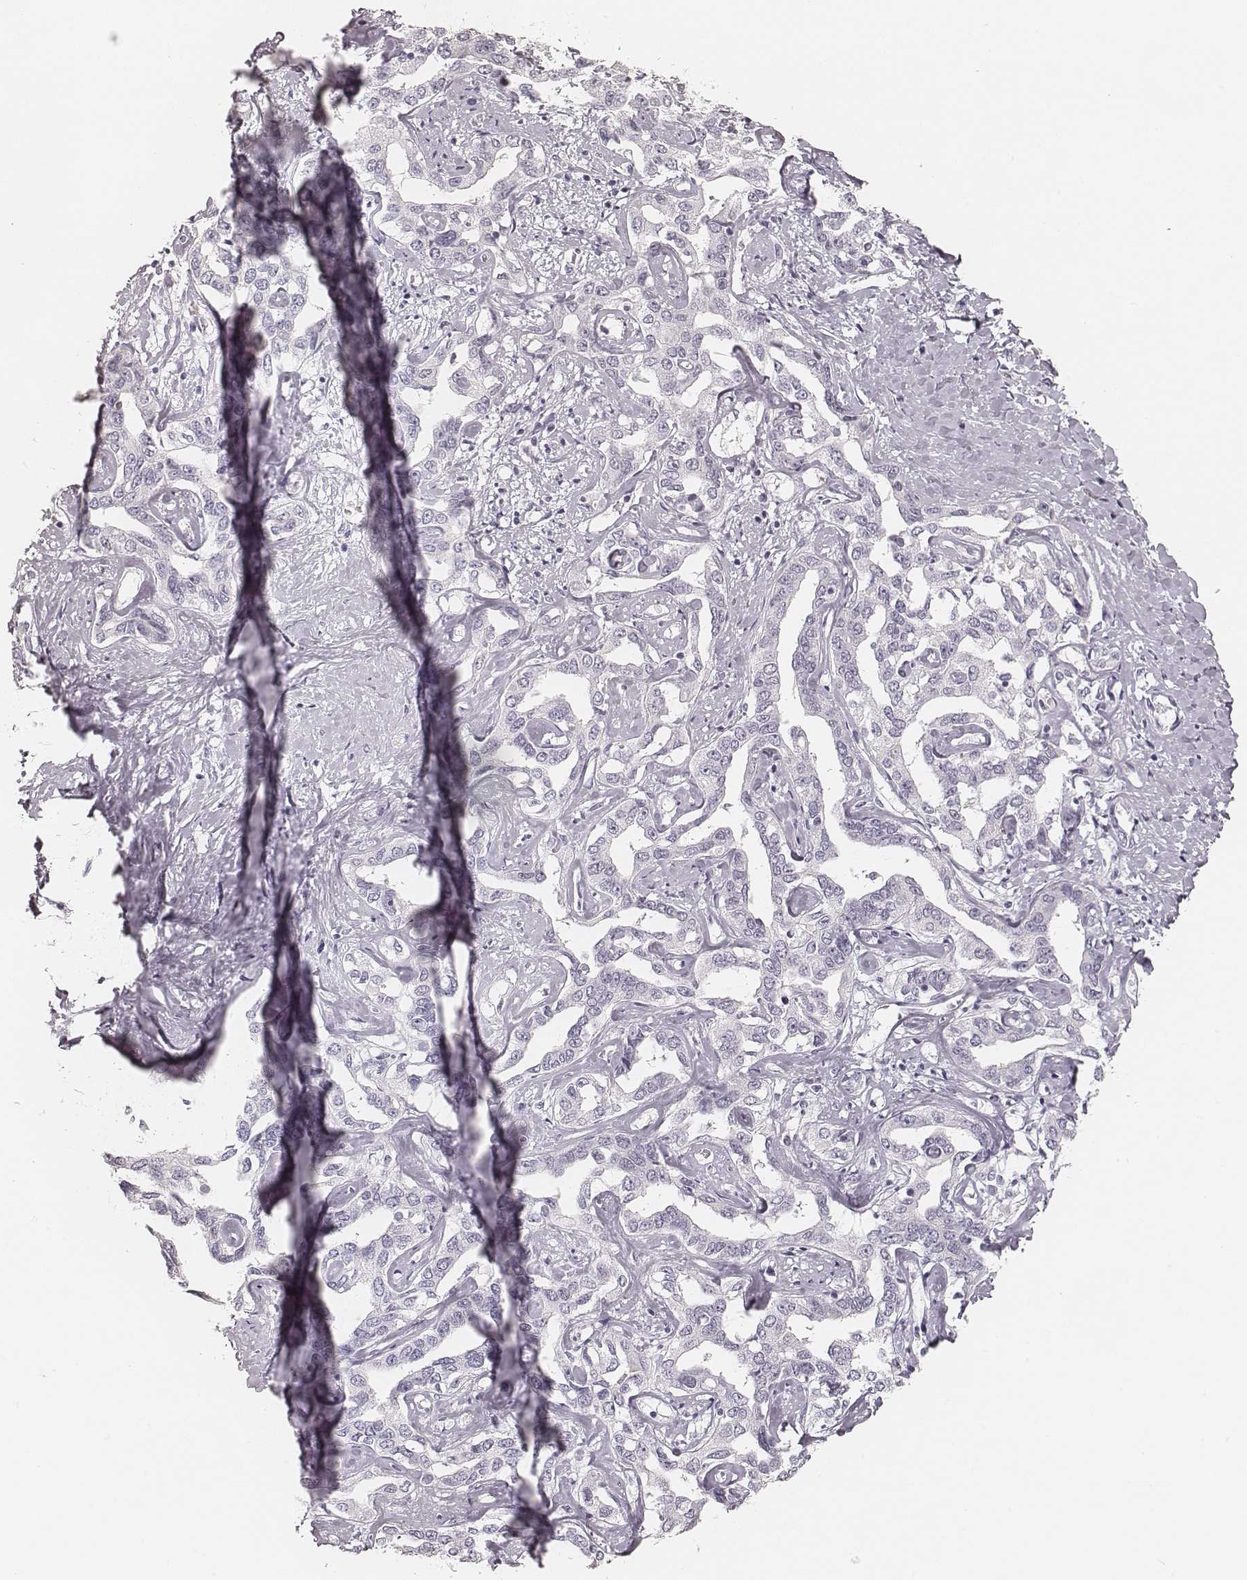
{"staining": {"intensity": "negative", "quantity": "none", "location": "none"}, "tissue": "liver cancer", "cell_type": "Tumor cells", "image_type": "cancer", "snomed": [{"axis": "morphology", "description": "Cholangiocarcinoma"}, {"axis": "topography", "description": "Liver"}], "caption": "Tumor cells are negative for brown protein staining in liver cancer. Nuclei are stained in blue.", "gene": "HNF4G", "patient": {"sex": "male", "age": 59}}